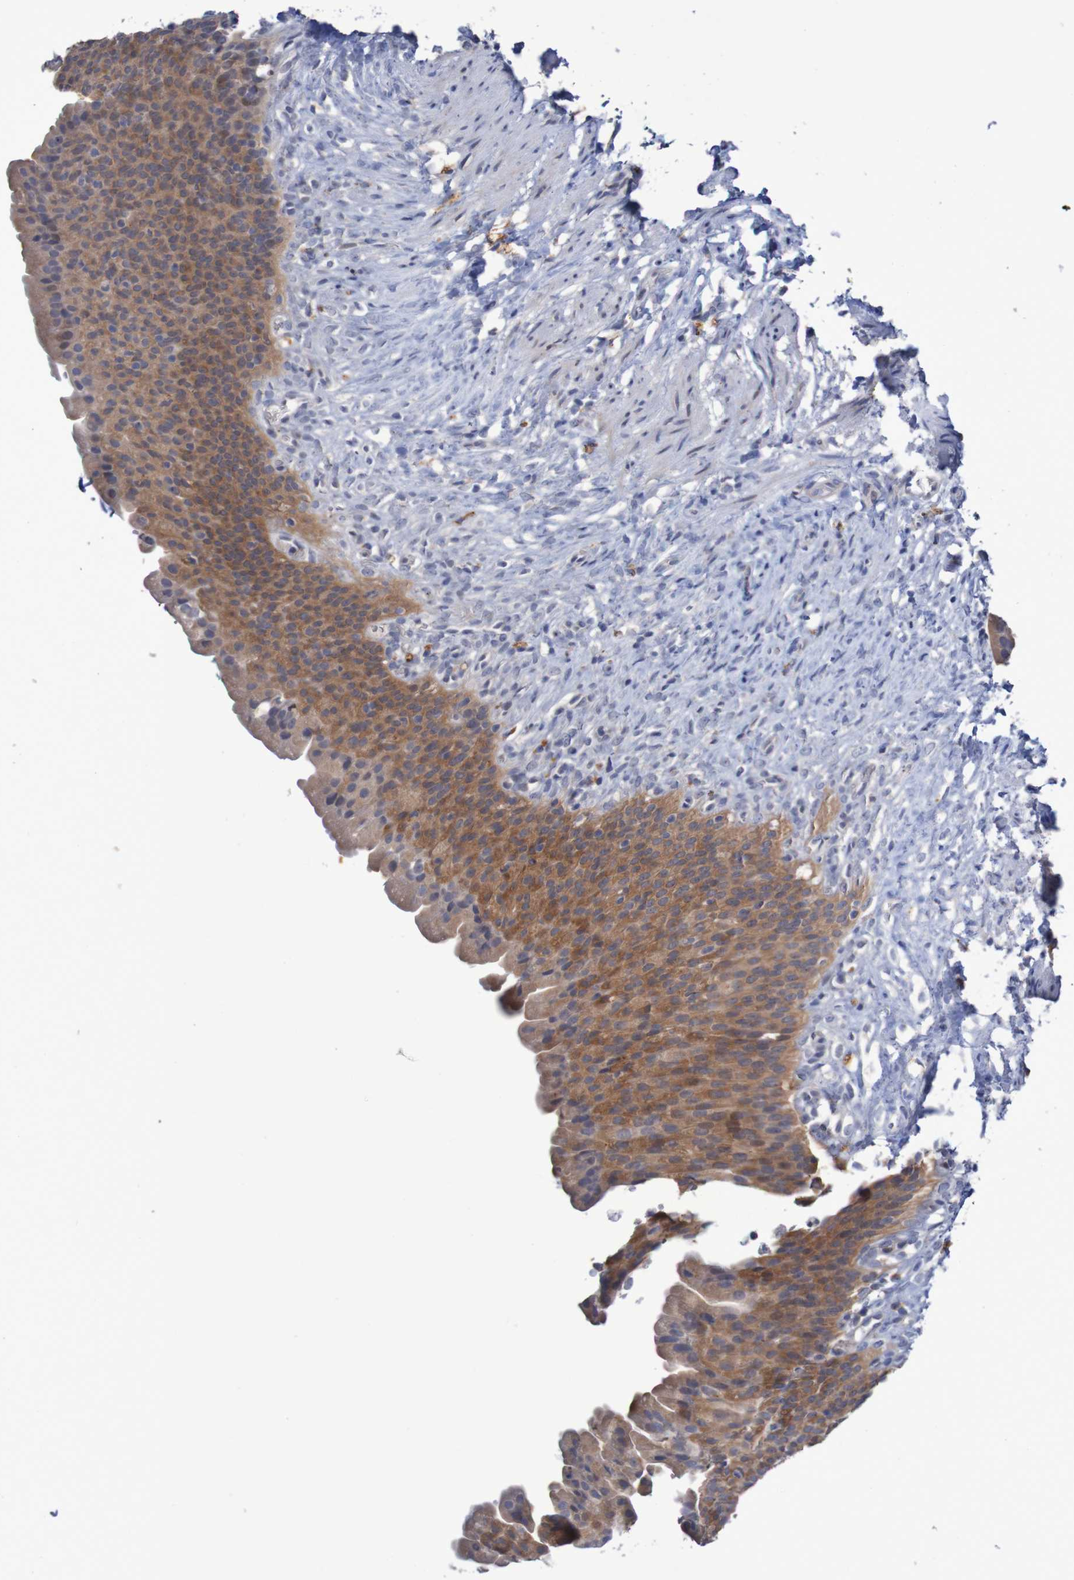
{"staining": {"intensity": "moderate", "quantity": ">75%", "location": "cytoplasmic/membranous"}, "tissue": "urinary bladder", "cell_type": "Urothelial cells", "image_type": "normal", "snomed": [{"axis": "morphology", "description": "Normal tissue, NOS"}, {"axis": "topography", "description": "Urinary bladder"}], "caption": "IHC (DAB (3,3'-diaminobenzidine)) staining of unremarkable urinary bladder exhibits moderate cytoplasmic/membranous protein positivity in approximately >75% of urothelial cells.", "gene": "FBP1", "patient": {"sex": "female", "age": 79}}